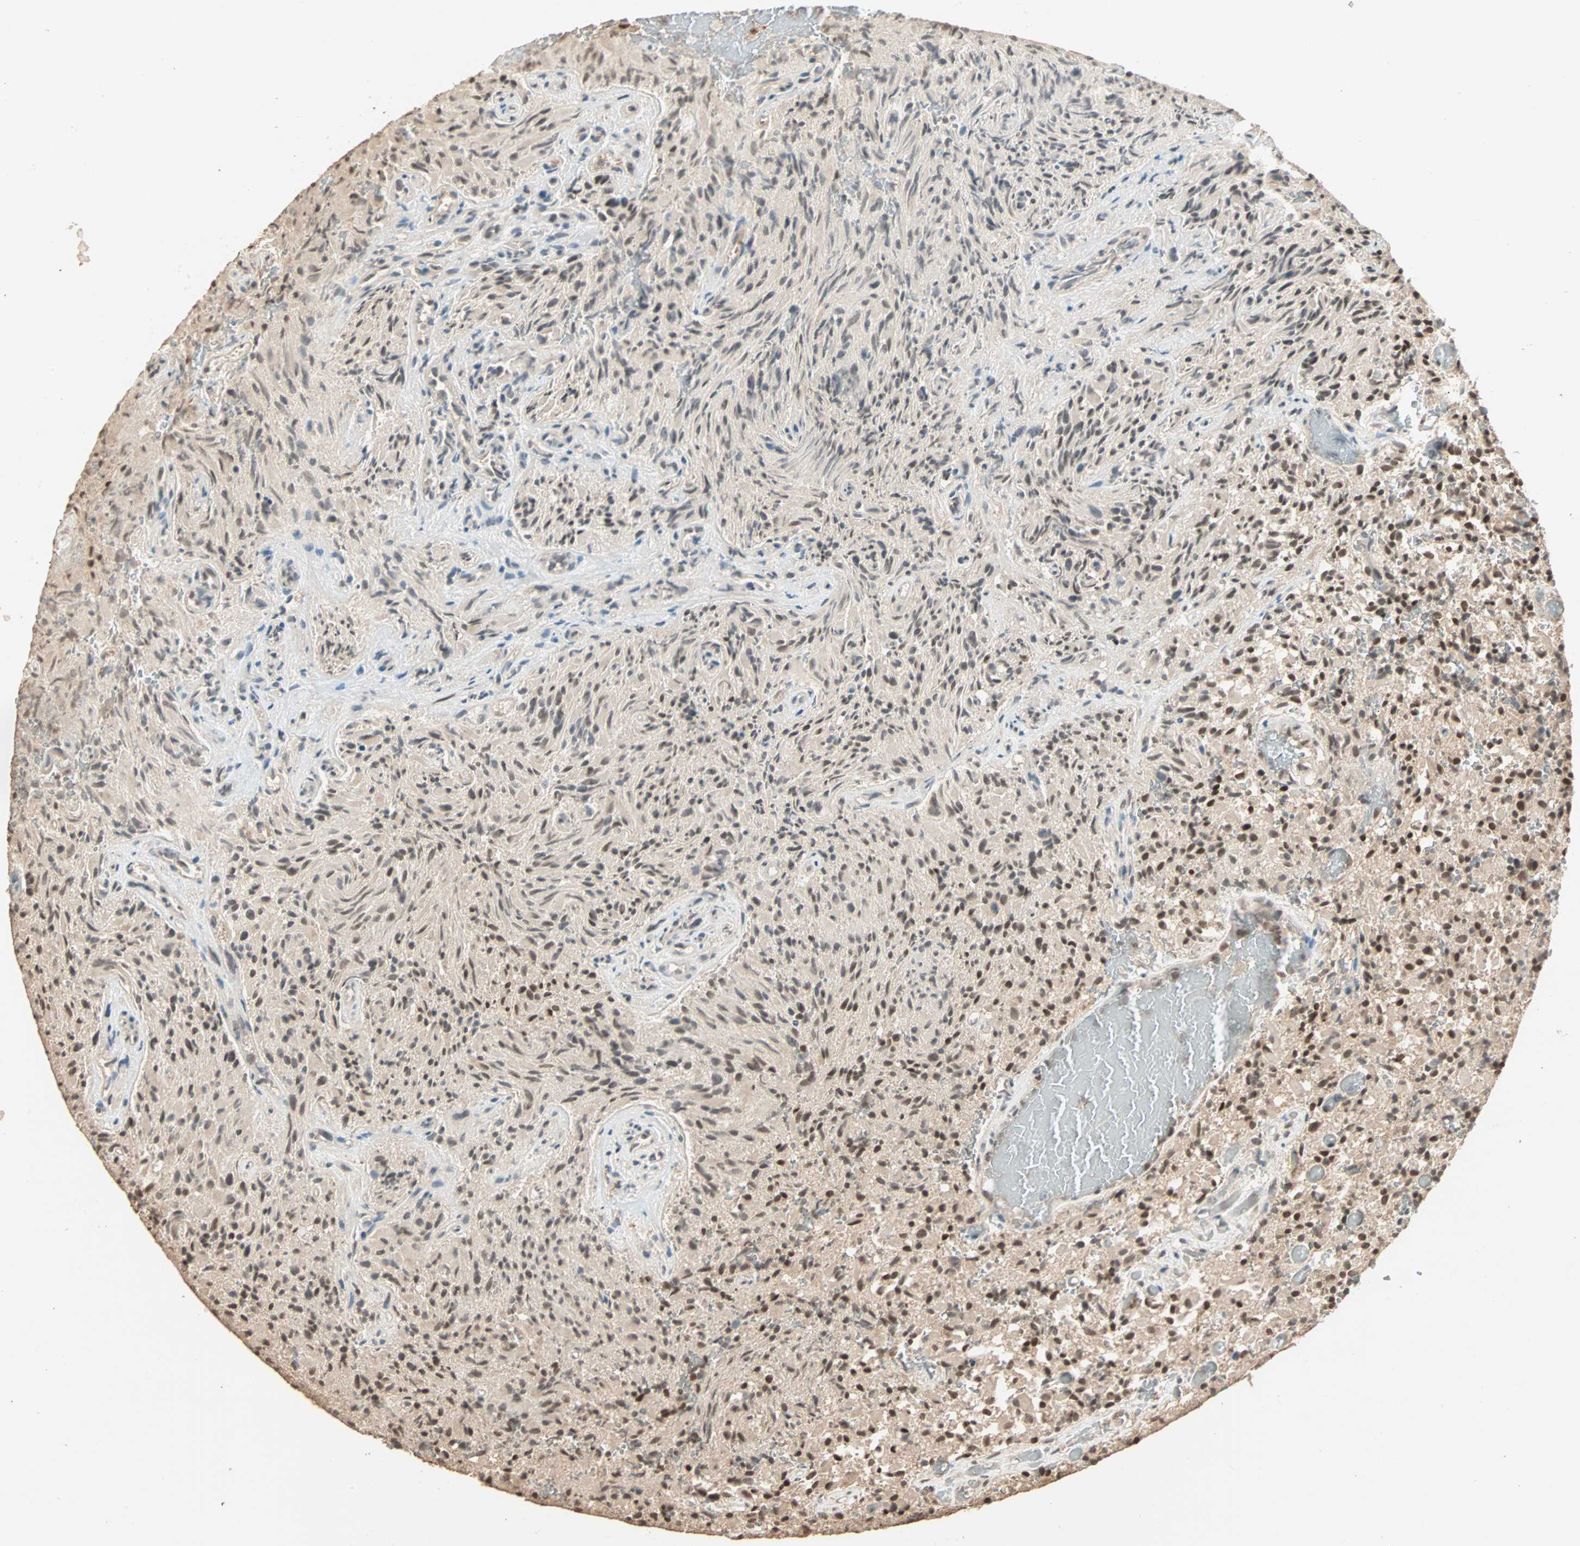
{"staining": {"intensity": "strong", "quantity": ">75%", "location": "cytoplasmic/membranous,nuclear"}, "tissue": "glioma", "cell_type": "Tumor cells", "image_type": "cancer", "snomed": [{"axis": "morphology", "description": "Glioma, malignant, High grade"}, {"axis": "topography", "description": "Brain"}], "caption": "Immunohistochemistry (DAB) staining of human glioma demonstrates strong cytoplasmic/membranous and nuclear protein staining in approximately >75% of tumor cells.", "gene": "ZBTB33", "patient": {"sex": "male", "age": 71}}